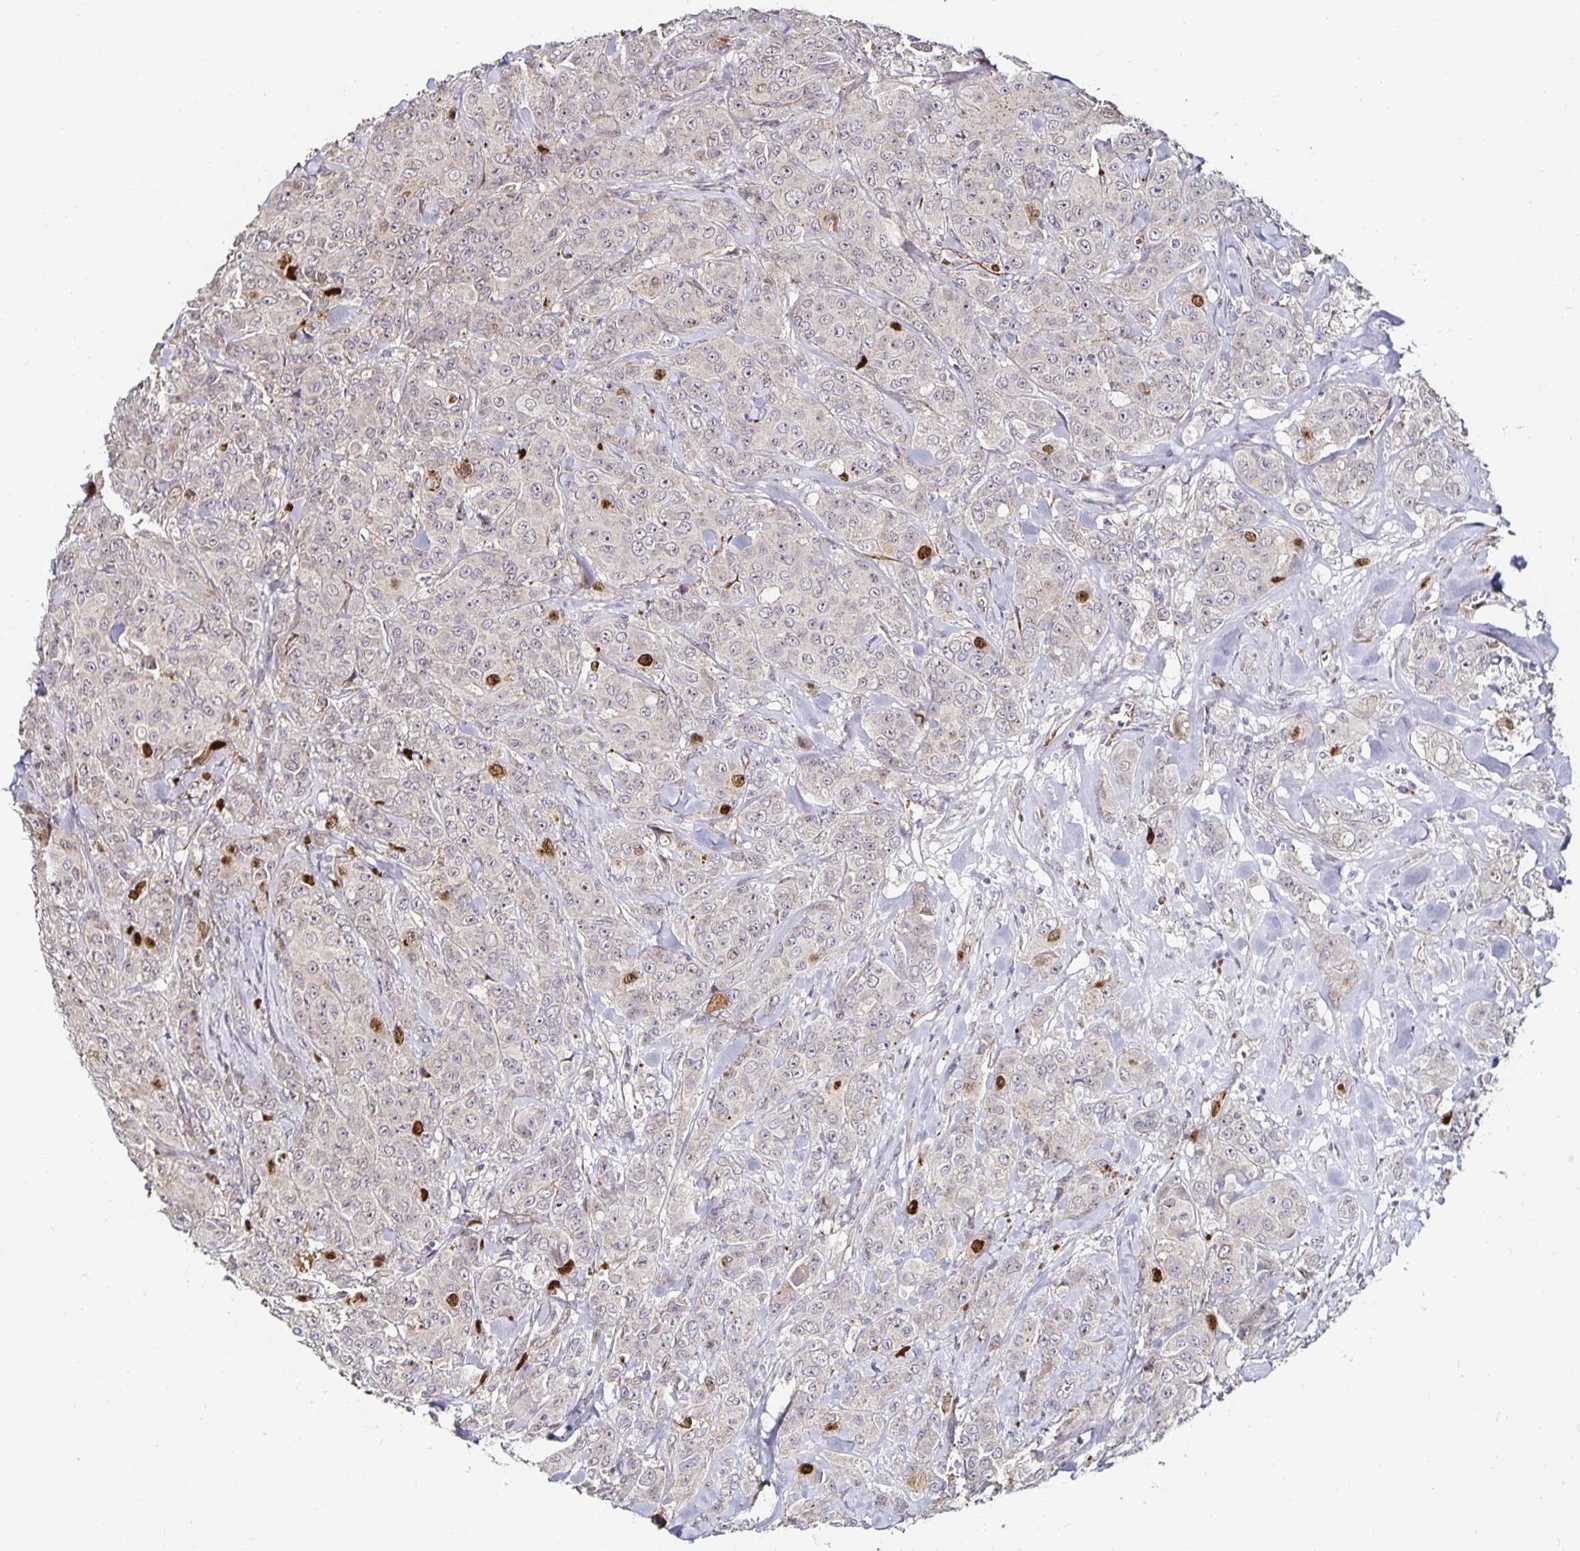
{"staining": {"intensity": "strong", "quantity": "<25%", "location": "nuclear"}, "tissue": "breast cancer", "cell_type": "Tumor cells", "image_type": "cancer", "snomed": [{"axis": "morphology", "description": "Normal tissue, NOS"}, {"axis": "morphology", "description": "Duct carcinoma"}, {"axis": "topography", "description": "Breast"}], "caption": "Human intraductal carcinoma (breast) stained for a protein (brown) reveals strong nuclear positive staining in approximately <25% of tumor cells.", "gene": "ANLN", "patient": {"sex": "female", "age": 43}}